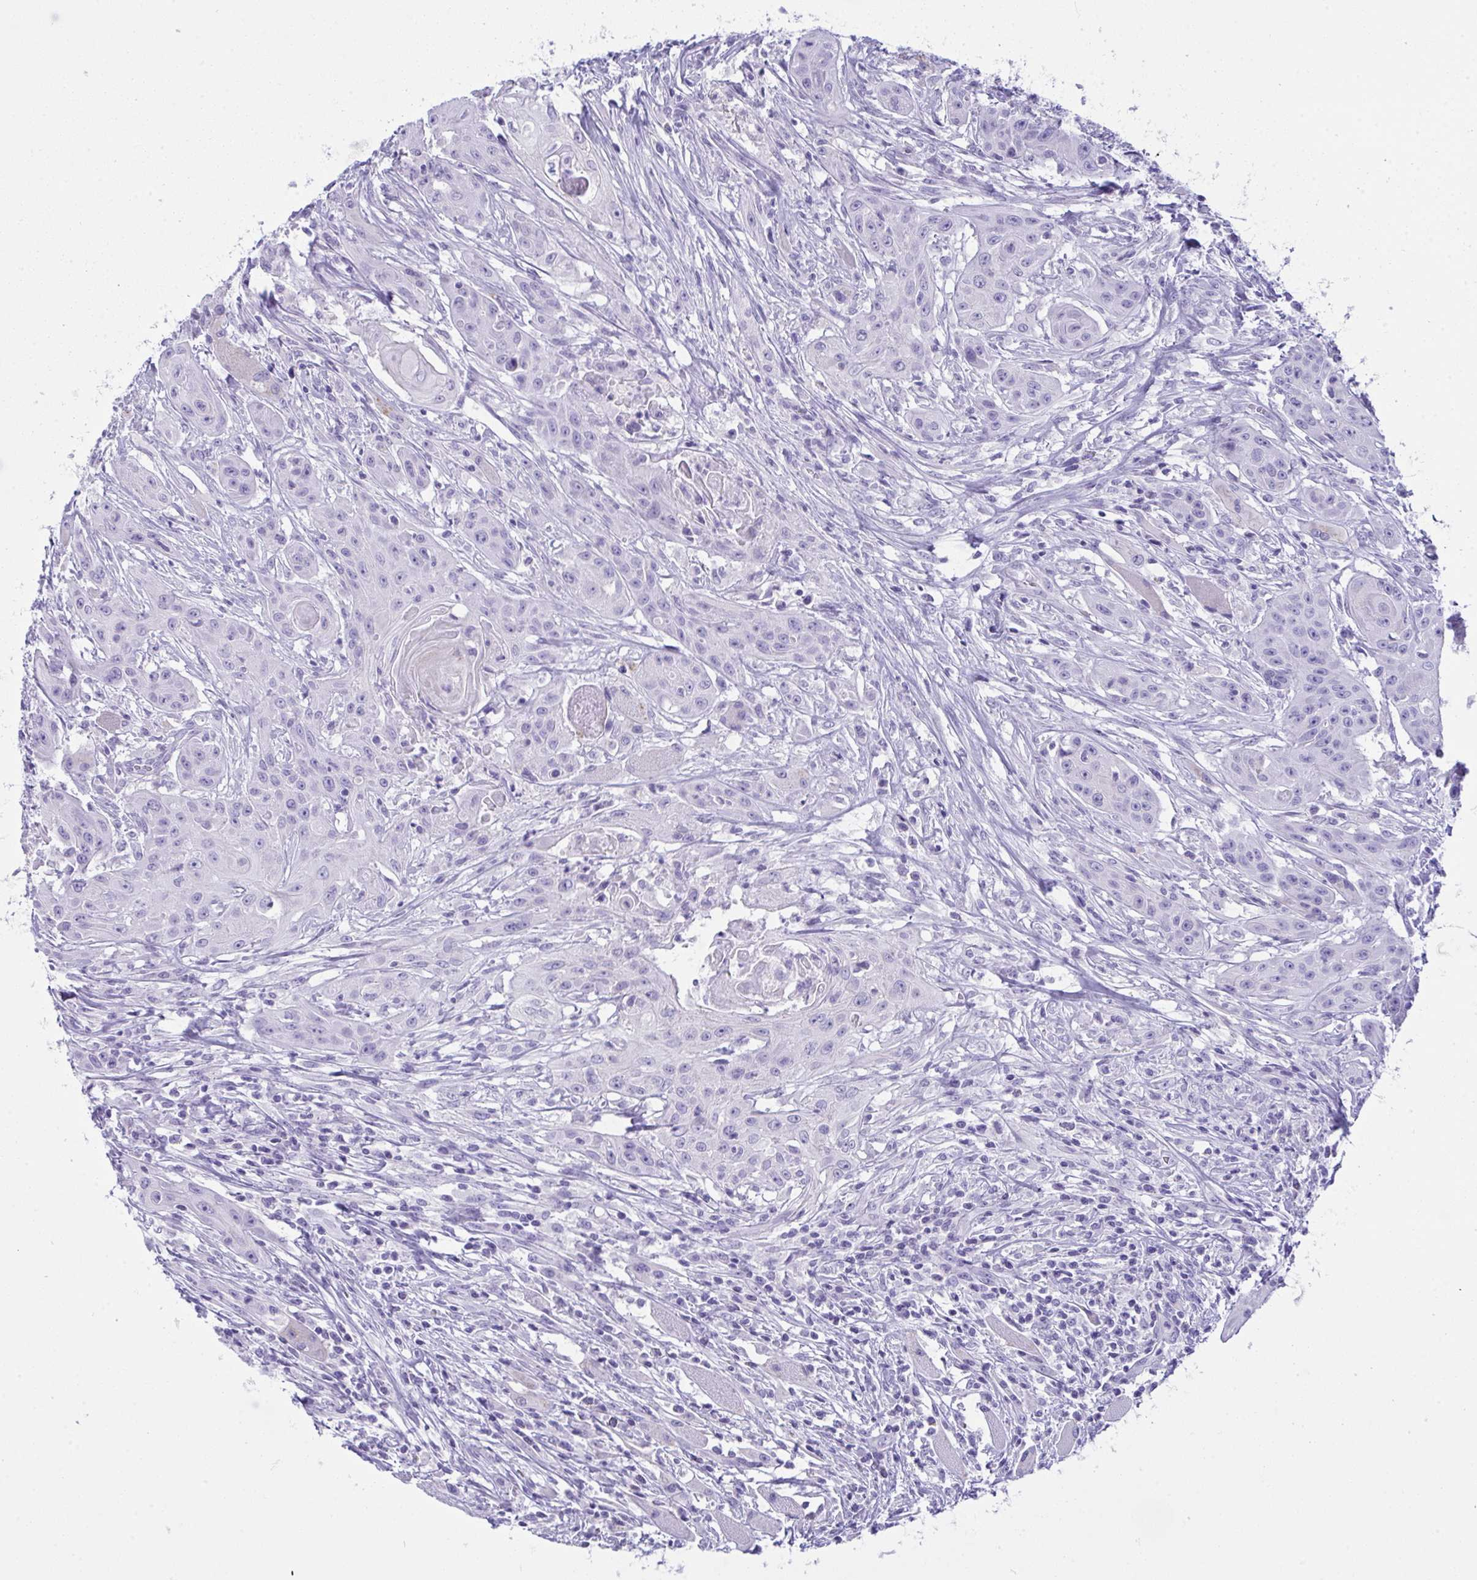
{"staining": {"intensity": "negative", "quantity": "none", "location": "none"}, "tissue": "head and neck cancer", "cell_type": "Tumor cells", "image_type": "cancer", "snomed": [{"axis": "morphology", "description": "Squamous cell carcinoma, NOS"}, {"axis": "topography", "description": "Oral tissue"}, {"axis": "topography", "description": "Head-Neck"}, {"axis": "topography", "description": "Neck, NOS"}], "caption": "Photomicrograph shows no significant protein expression in tumor cells of head and neck cancer.", "gene": "GLB1L2", "patient": {"sex": "female", "age": 55}}